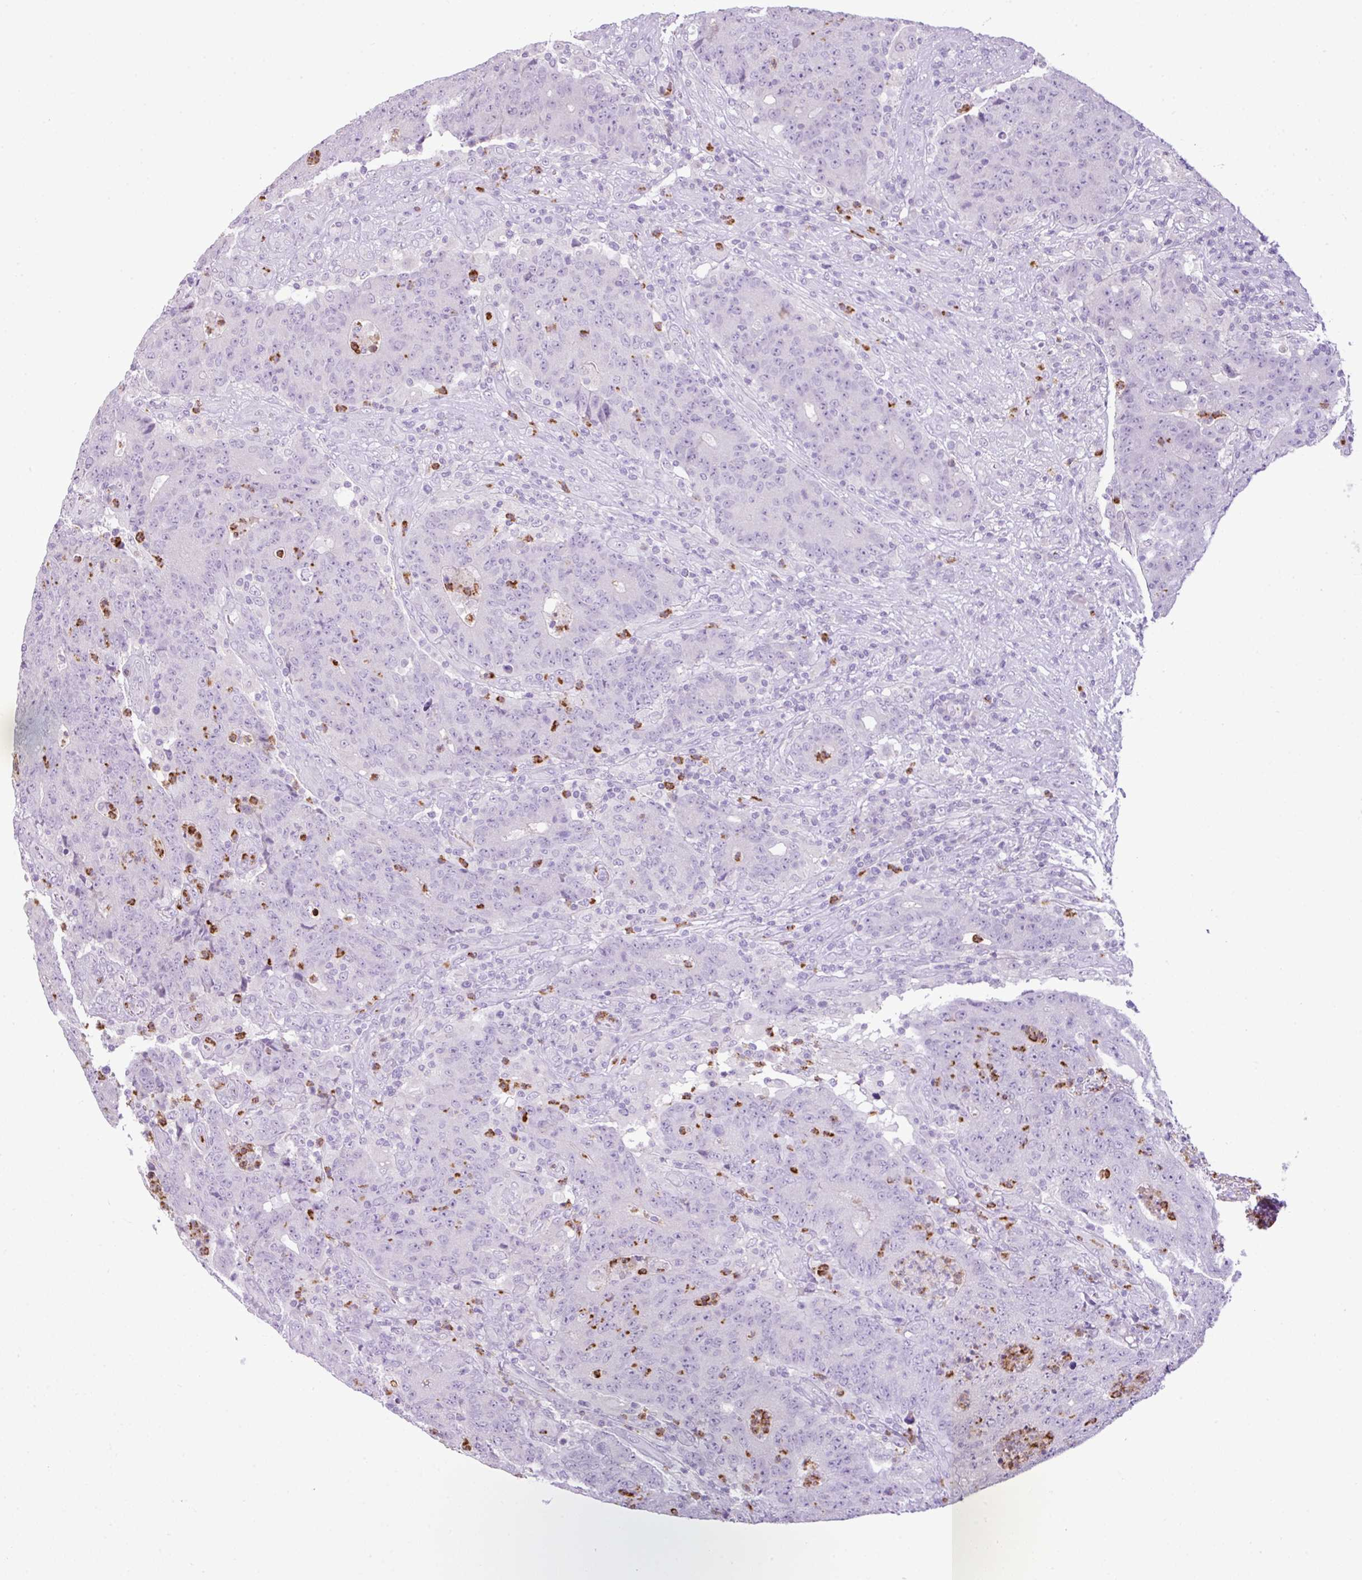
{"staining": {"intensity": "negative", "quantity": "none", "location": "none"}, "tissue": "colorectal cancer", "cell_type": "Tumor cells", "image_type": "cancer", "snomed": [{"axis": "morphology", "description": "Adenocarcinoma, NOS"}, {"axis": "topography", "description": "Colon"}], "caption": "Protein analysis of colorectal adenocarcinoma exhibits no significant expression in tumor cells.", "gene": "HTR3E", "patient": {"sex": "female", "age": 75}}